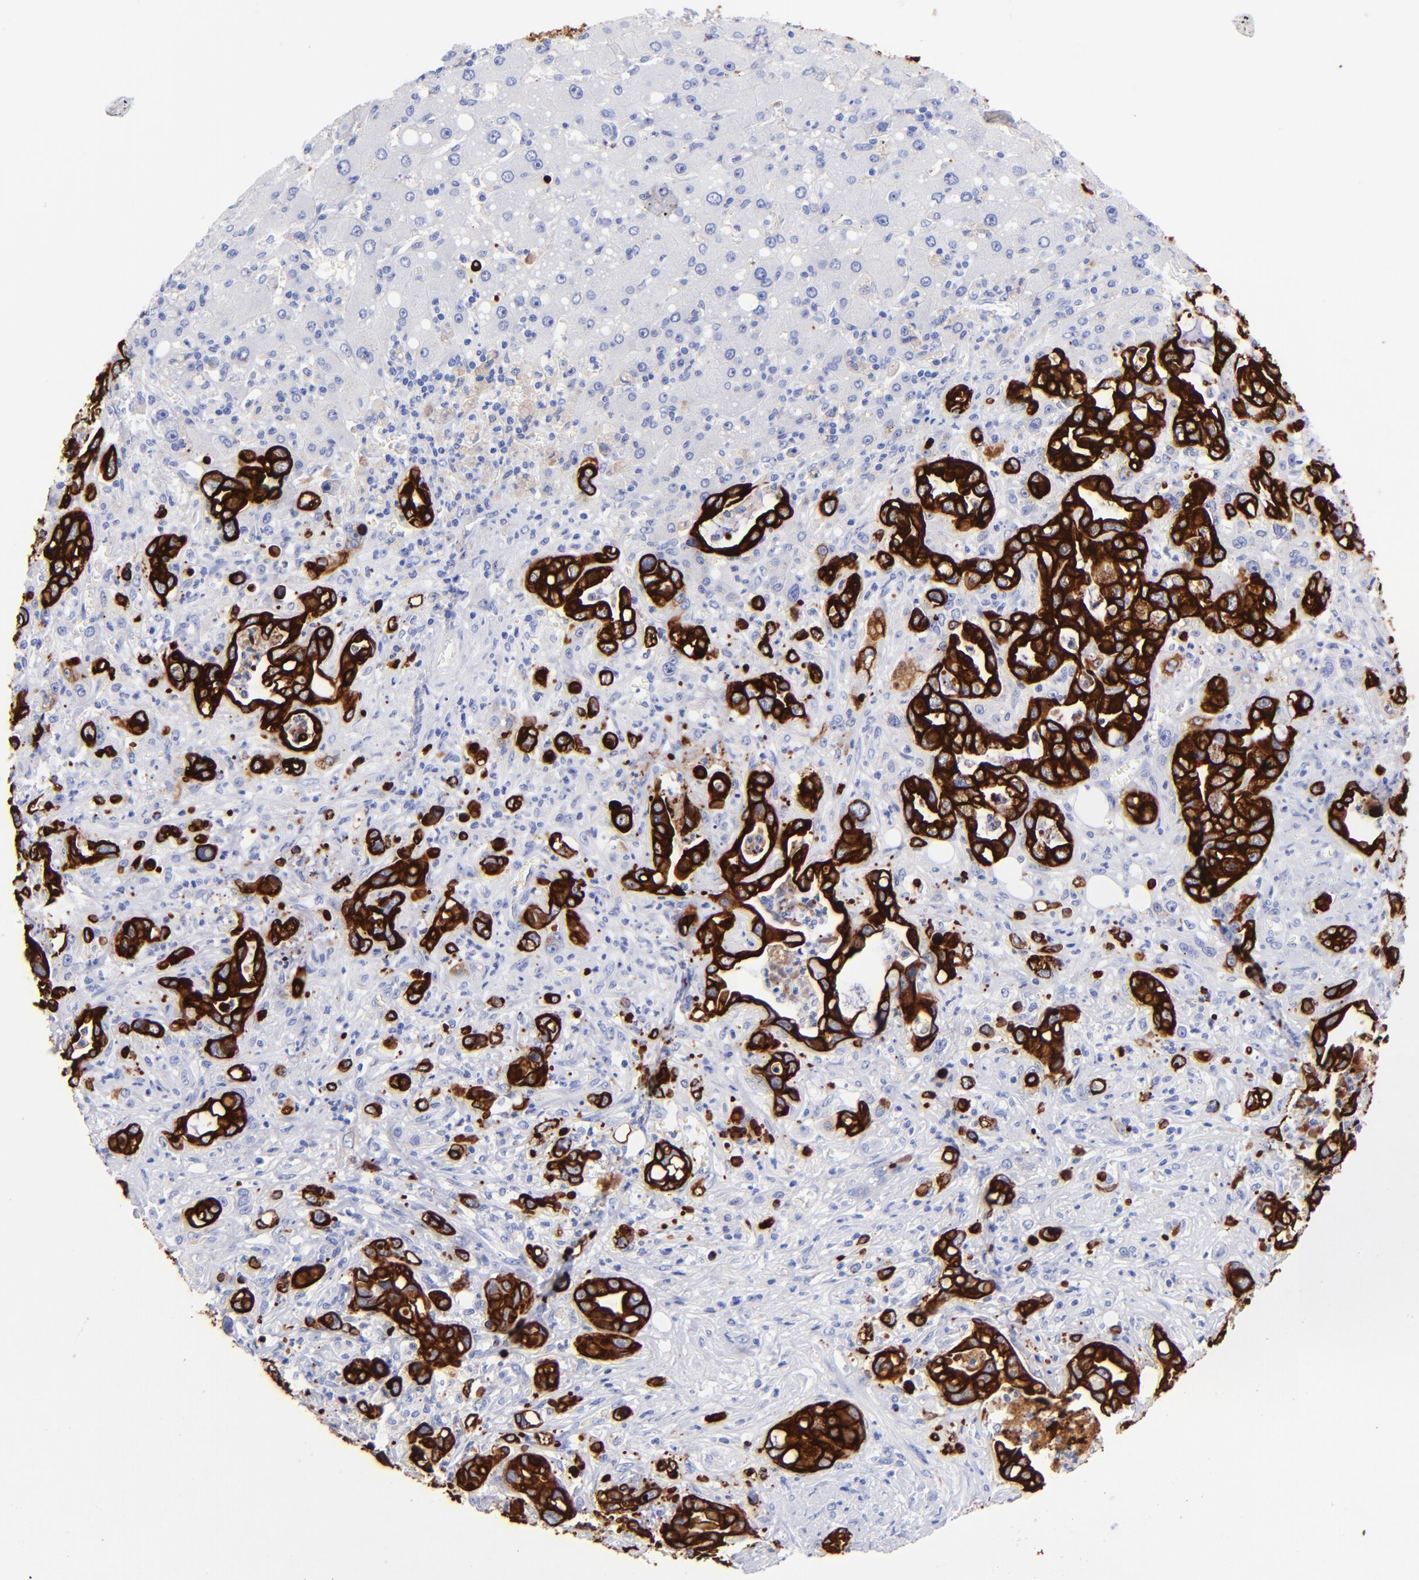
{"staining": {"intensity": "strong", "quantity": ">75%", "location": "cytoplasmic/membranous"}, "tissue": "liver cancer", "cell_type": "Tumor cells", "image_type": "cancer", "snomed": [{"axis": "morphology", "description": "Cholangiocarcinoma"}, {"axis": "topography", "description": "Liver"}], "caption": "Protein staining reveals strong cytoplasmic/membranous staining in about >75% of tumor cells in liver cancer.", "gene": "KRT19", "patient": {"sex": "female", "age": 65}}